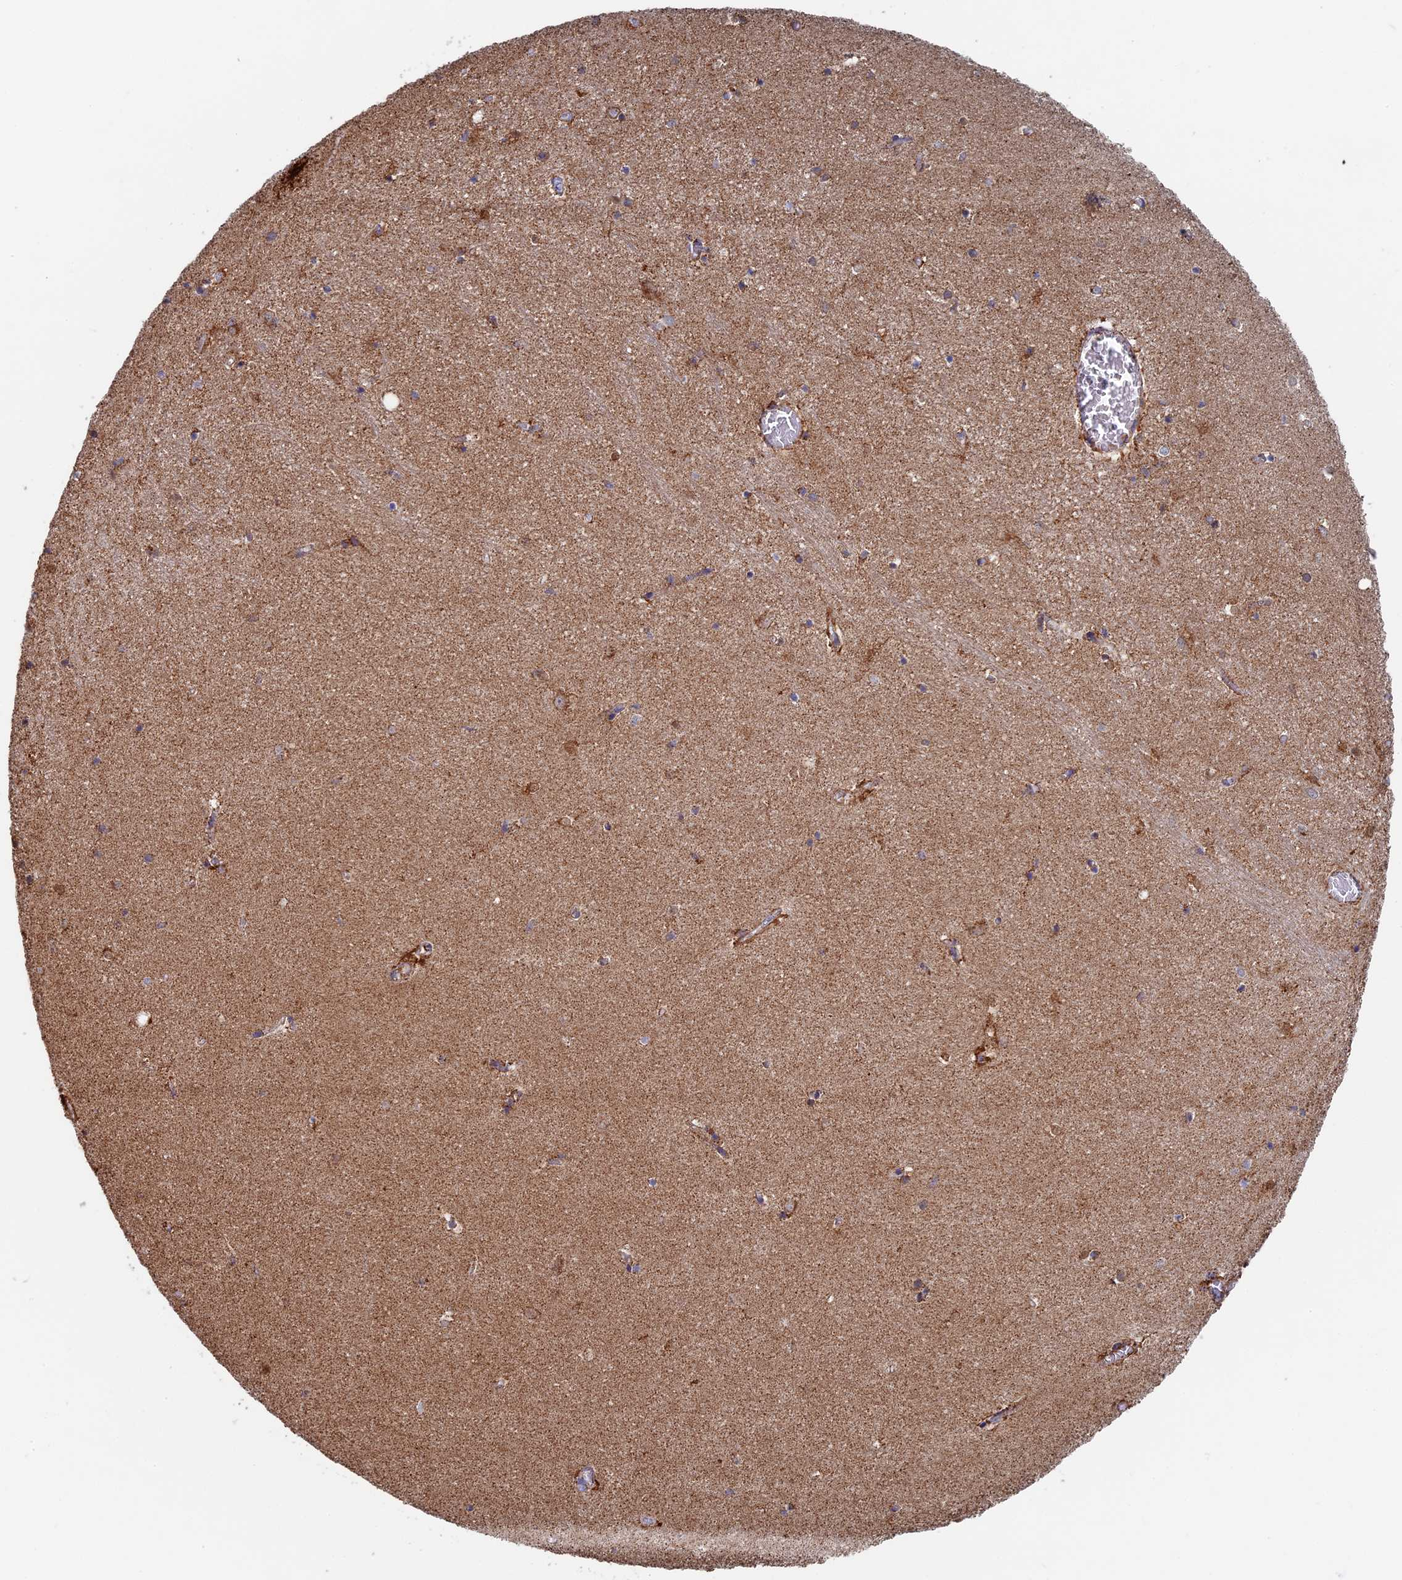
{"staining": {"intensity": "weak", "quantity": "25%-75%", "location": "cytoplasmic/membranous"}, "tissue": "hippocampus", "cell_type": "Glial cells", "image_type": "normal", "snomed": [{"axis": "morphology", "description": "Normal tissue, NOS"}, {"axis": "topography", "description": "Hippocampus"}], "caption": "Approximately 25%-75% of glial cells in normal hippocampus reveal weak cytoplasmic/membranous protein staining as visualized by brown immunohistochemical staining.", "gene": "SEC24D", "patient": {"sex": "female", "age": 64}}